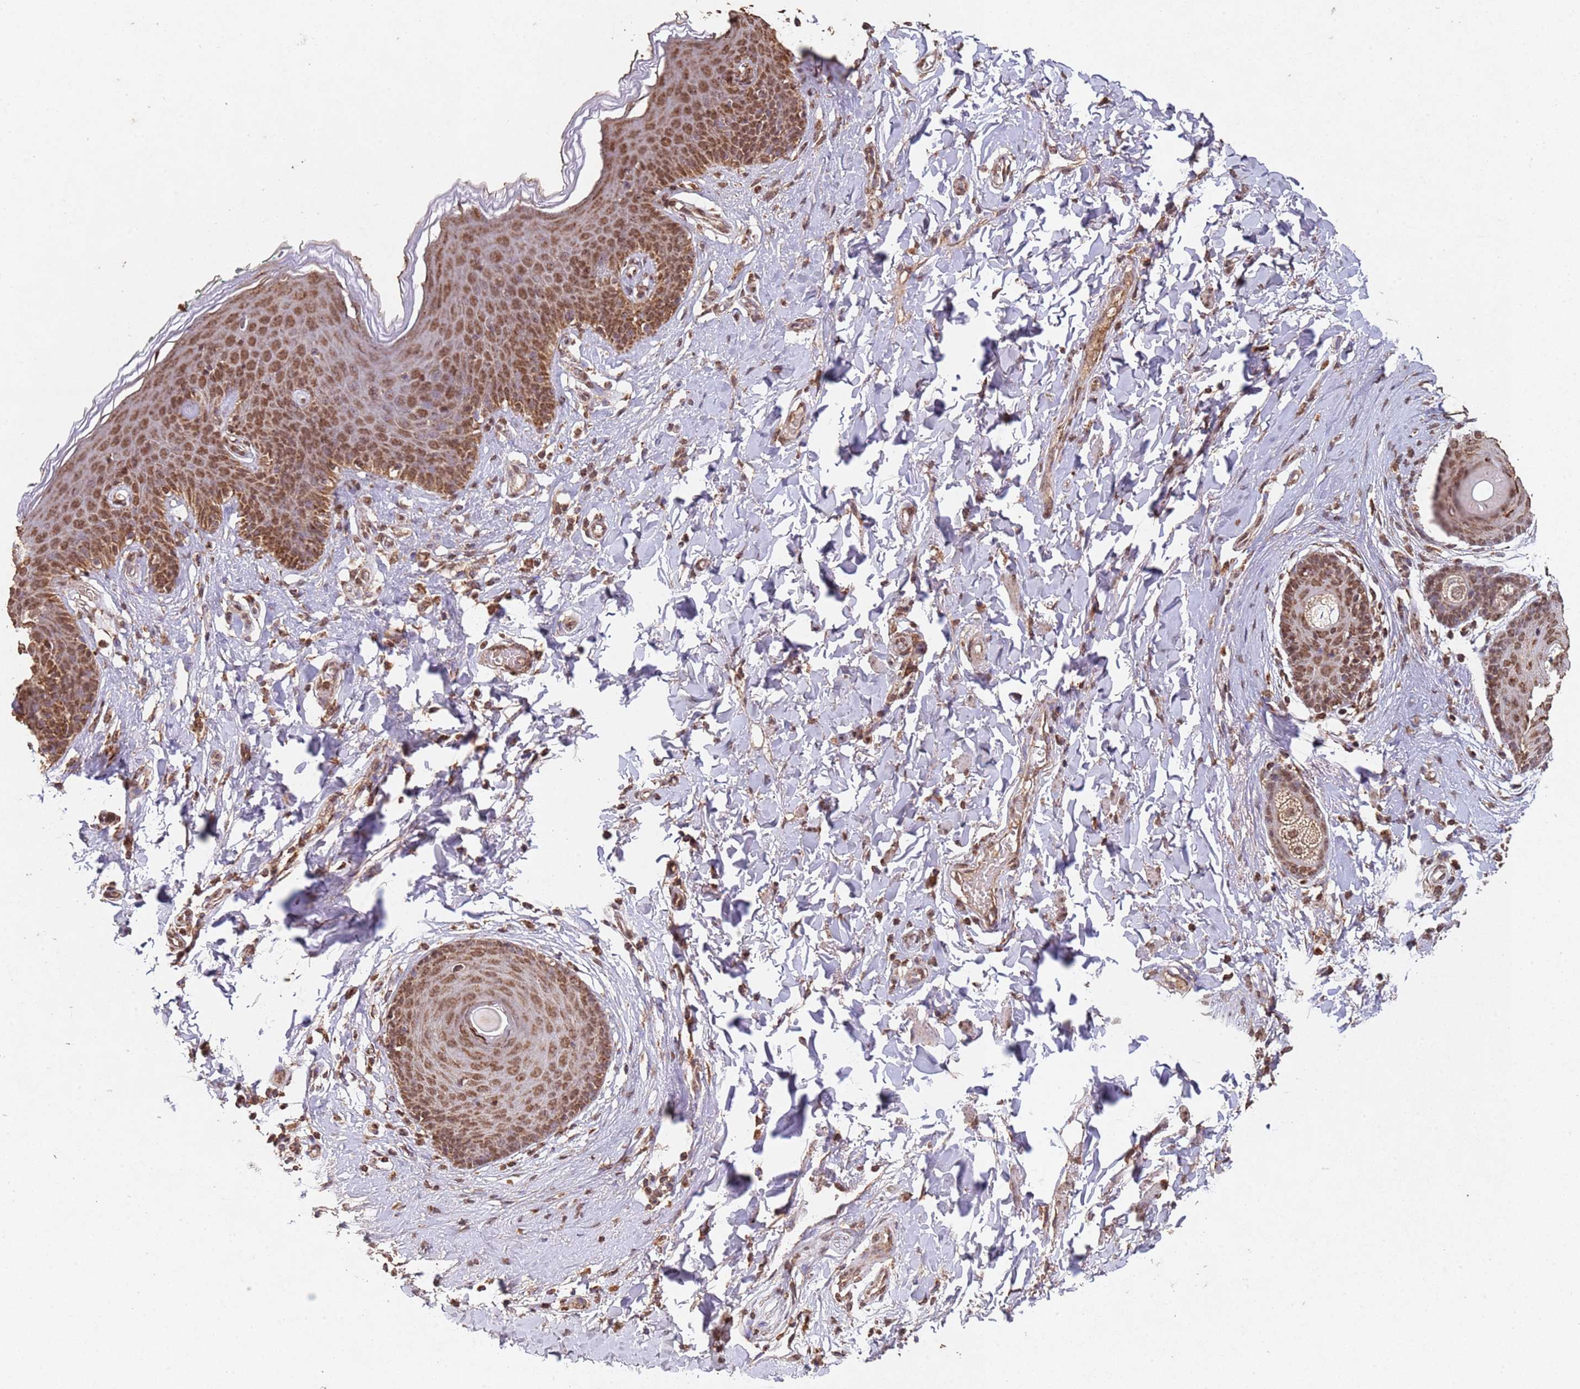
{"staining": {"intensity": "moderate", "quantity": ">75%", "location": "nuclear"}, "tissue": "skin", "cell_type": "Epidermal cells", "image_type": "normal", "snomed": [{"axis": "morphology", "description": "Normal tissue, NOS"}, {"axis": "topography", "description": "Vulva"}], "caption": "IHC staining of benign skin, which exhibits medium levels of moderate nuclear expression in approximately >75% of epidermal cells indicating moderate nuclear protein expression. The staining was performed using DAB (3,3'-diaminobenzidine) (brown) for protein detection and nuclei were counterstained in hematoxylin (blue).", "gene": "HDAC10", "patient": {"sex": "female", "age": 66}}